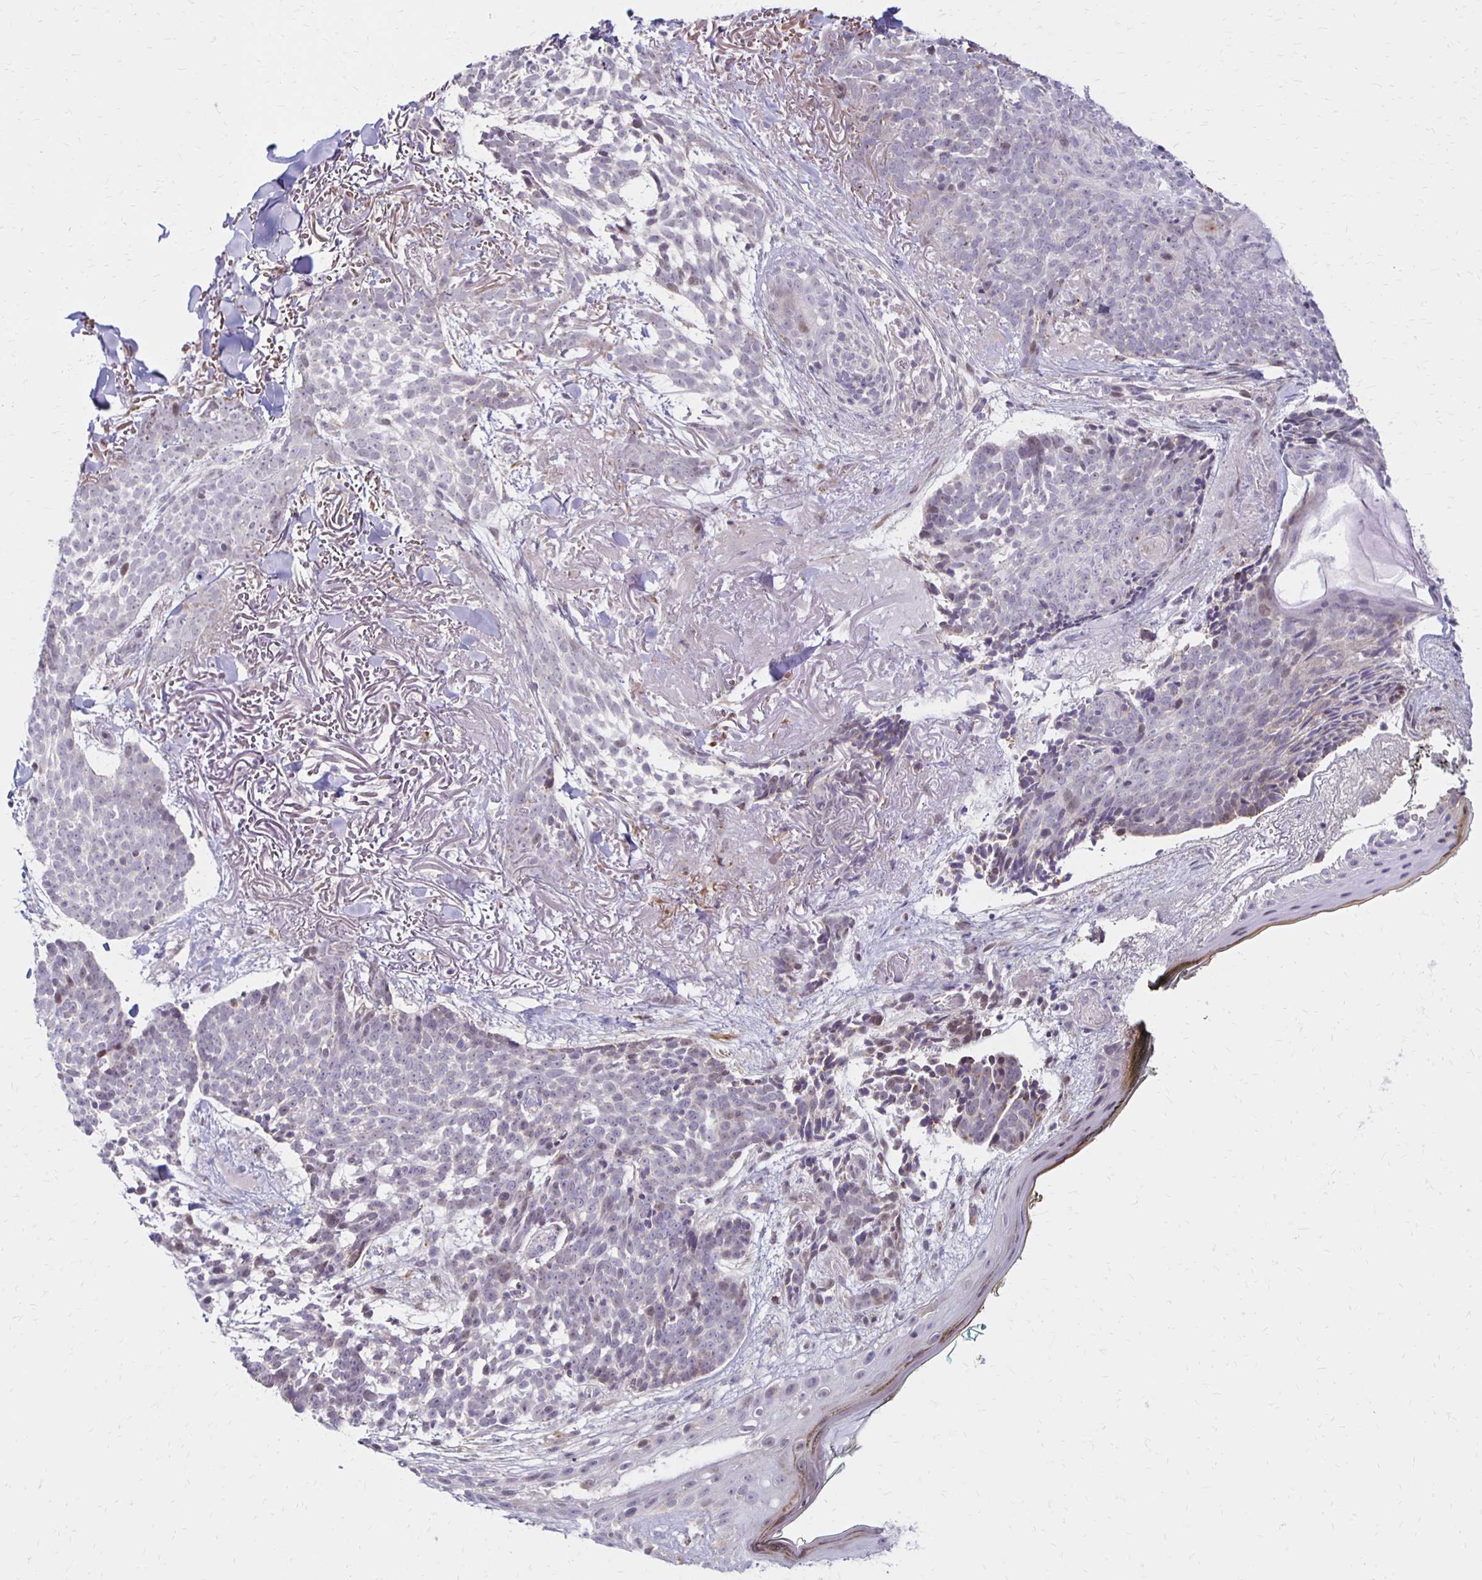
{"staining": {"intensity": "moderate", "quantity": "25%-75%", "location": "cytoplasmic/membranous"}, "tissue": "skin cancer", "cell_type": "Tumor cells", "image_type": "cancer", "snomed": [{"axis": "morphology", "description": "Basal cell carcinoma"}, {"axis": "morphology", "description": "BCC, high aggressive"}, {"axis": "topography", "description": "Skin"}], "caption": "Bcc,  high aggressive (skin) stained for a protein (brown) displays moderate cytoplasmic/membranous positive staining in approximately 25%-75% of tumor cells.", "gene": "DAGLA", "patient": {"sex": "female", "age": 86}}